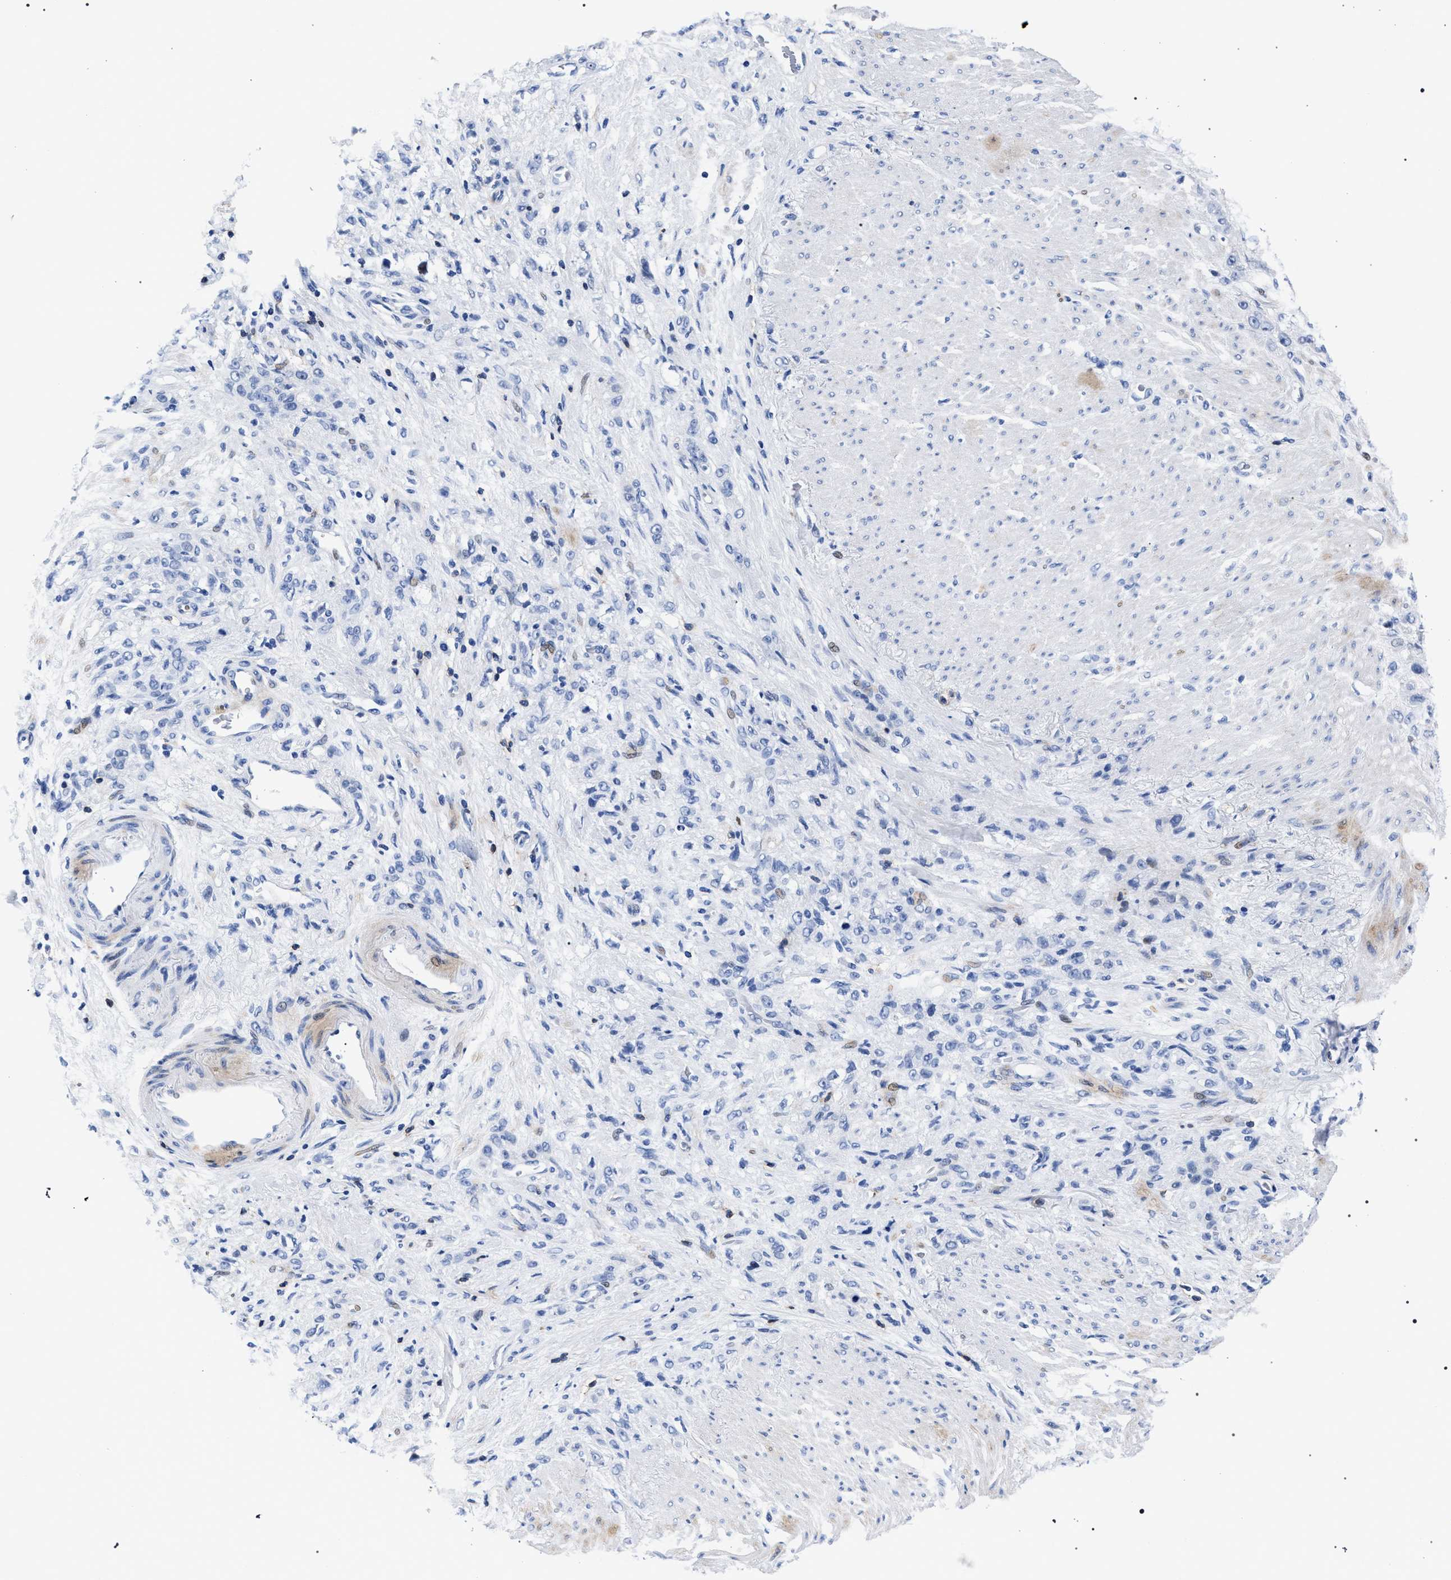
{"staining": {"intensity": "negative", "quantity": "none", "location": "none"}, "tissue": "stomach cancer", "cell_type": "Tumor cells", "image_type": "cancer", "snomed": [{"axis": "morphology", "description": "Adenocarcinoma, NOS"}, {"axis": "topography", "description": "Stomach"}], "caption": "Immunohistochemical staining of human stomach cancer (adenocarcinoma) shows no significant positivity in tumor cells.", "gene": "KLRK1", "patient": {"sex": "male", "age": 82}}